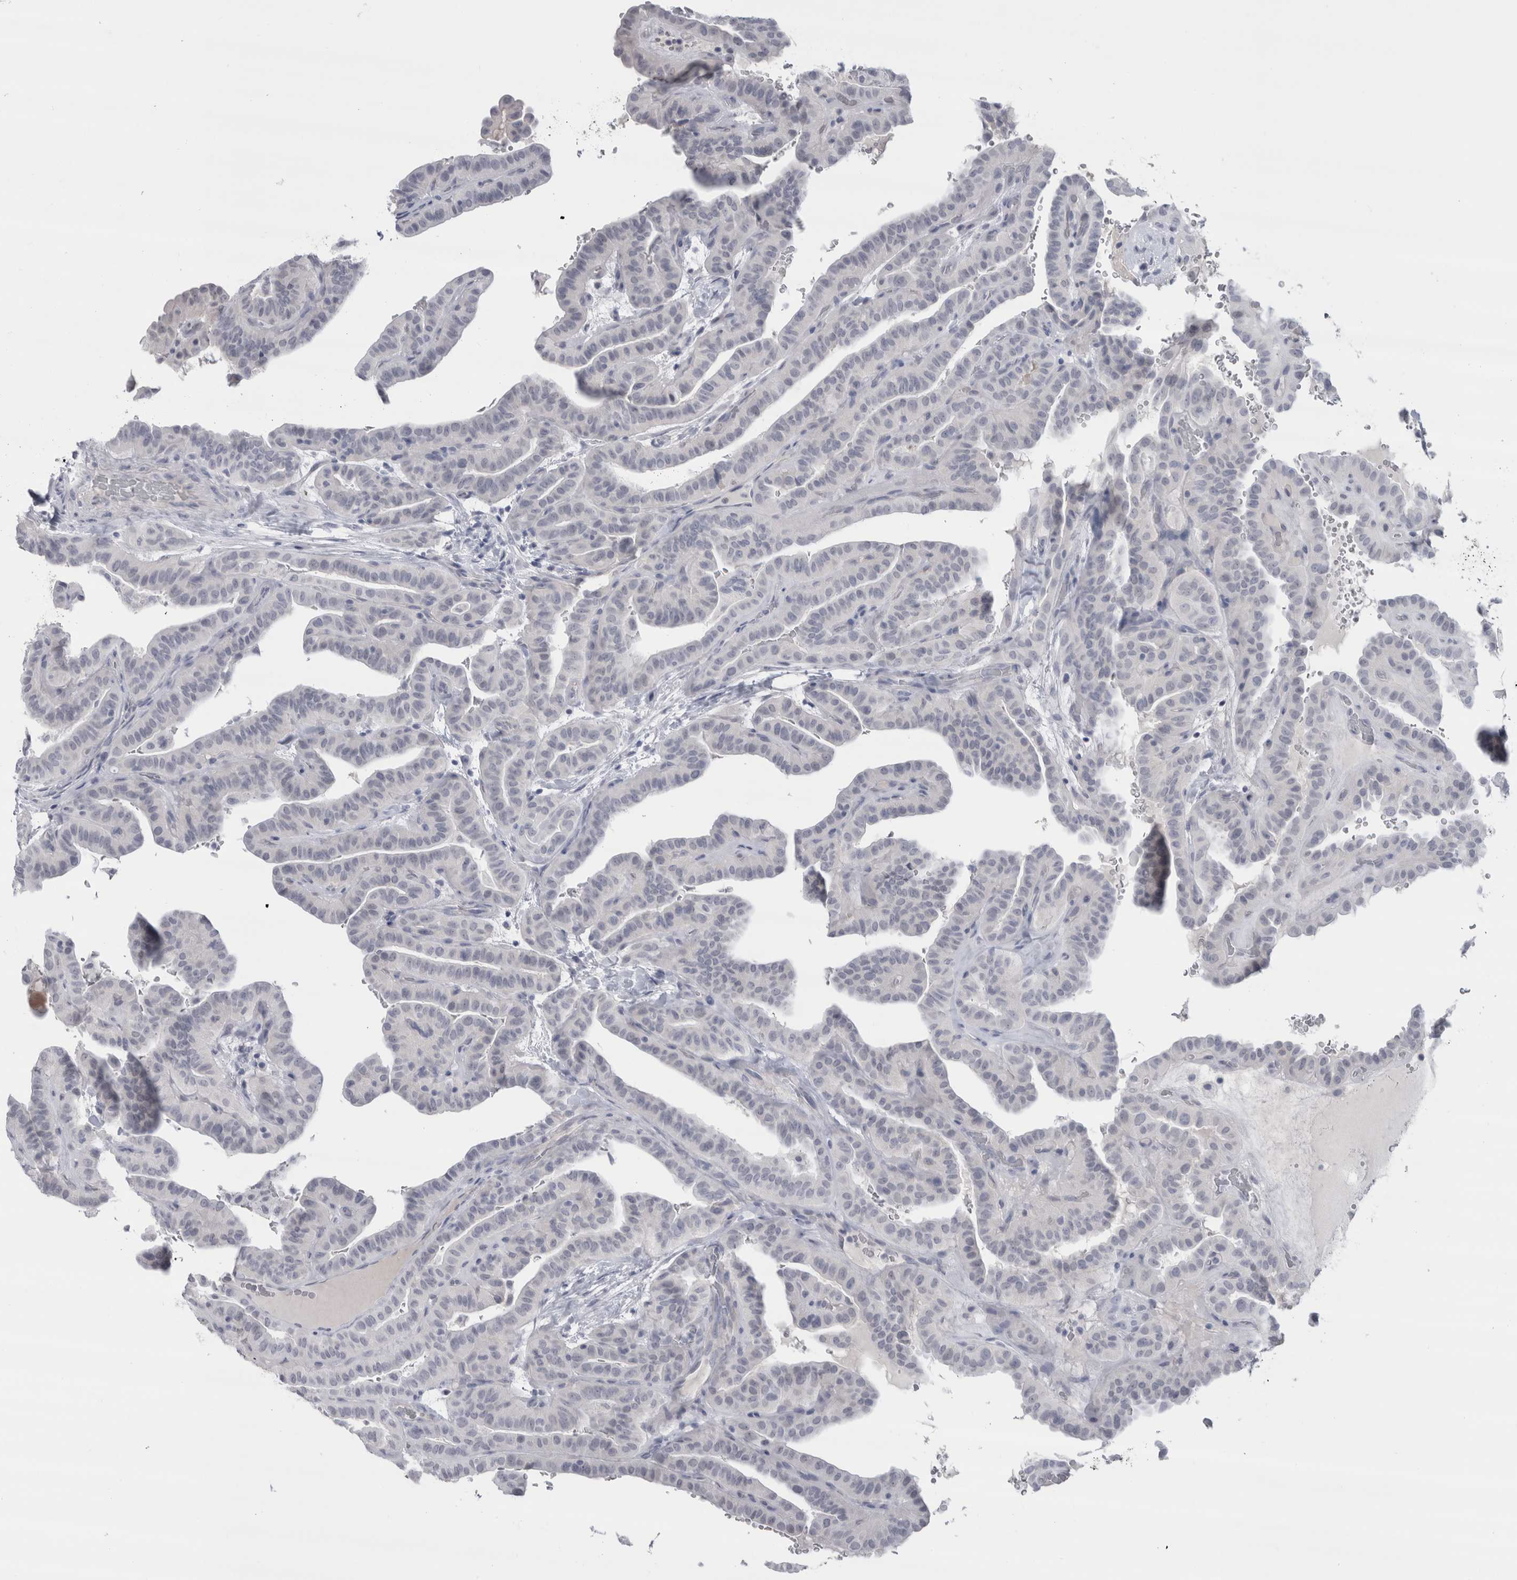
{"staining": {"intensity": "negative", "quantity": "none", "location": "none"}, "tissue": "thyroid cancer", "cell_type": "Tumor cells", "image_type": "cancer", "snomed": [{"axis": "morphology", "description": "Papillary adenocarcinoma, NOS"}, {"axis": "topography", "description": "Thyroid gland"}], "caption": "IHC histopathology image of neoplastic tissue: thyroid papillary adenocarcinoma stained with DAB exhibits no significant protein expression in tumor cells.", "gene": "CDH17", "patient": {"sex": "male", "age": 77}}